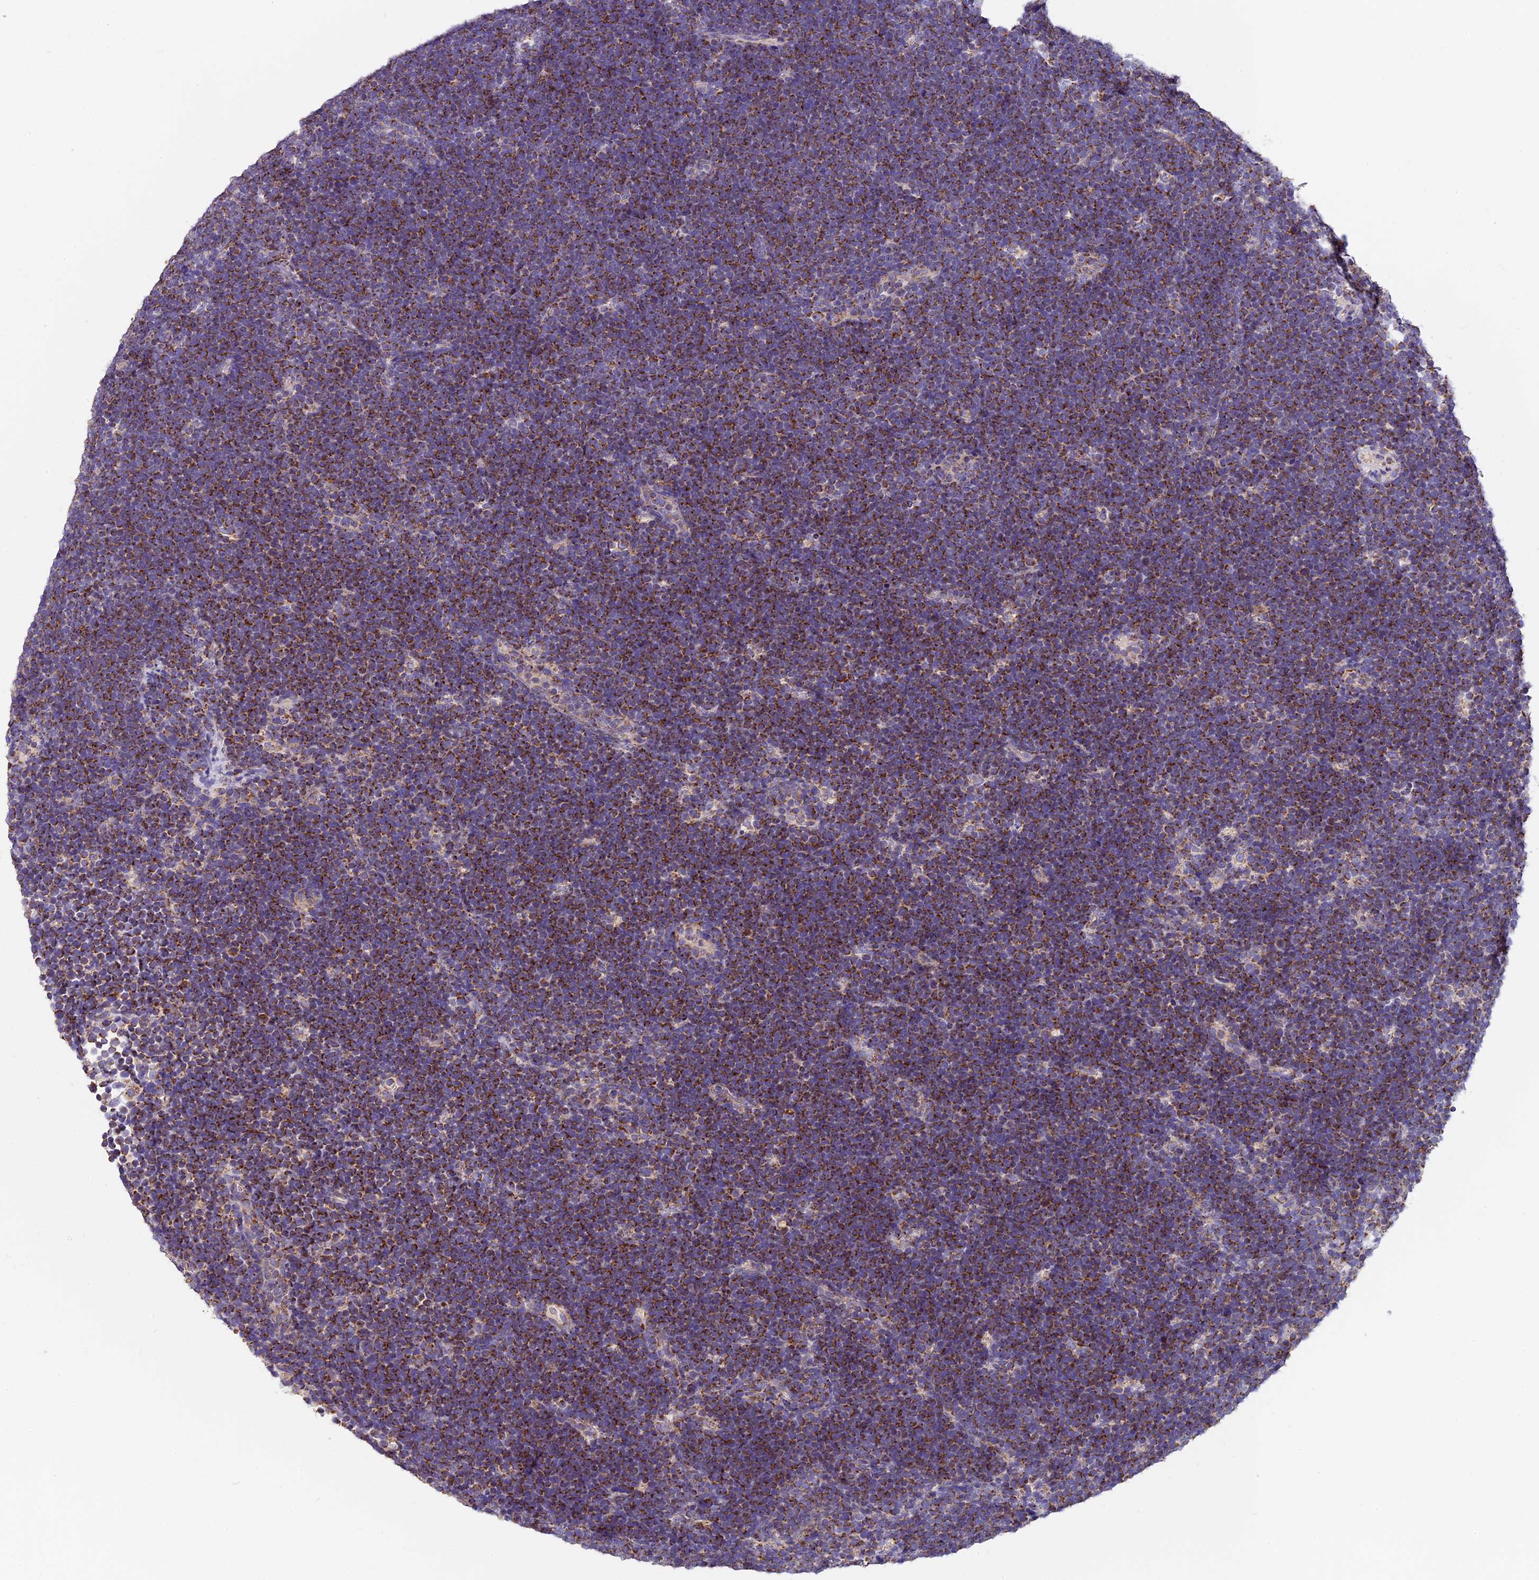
{"staining": {"intensity": "moderate", "quantity": ">75%", "location": "cytoplasmic/membranous"}, "tissue": "lymphoma", "cell_type": "Tumor cells", "image_type": "cancer", "snomed": [{"axis": "morphology", "description": "Malignant lymphoma, non-Hodgkin's type, High grade"}, {"axis": "topography", "description": "Lymph node"}], "caption": "High-power microscopy captured an IHC image of lymphoma, revealing moderate cytoplasmic/membranous expression in approximately >75% of tumor cells.", "gene": "MGME1", "patient": {"sex": "male", "age": 13}}